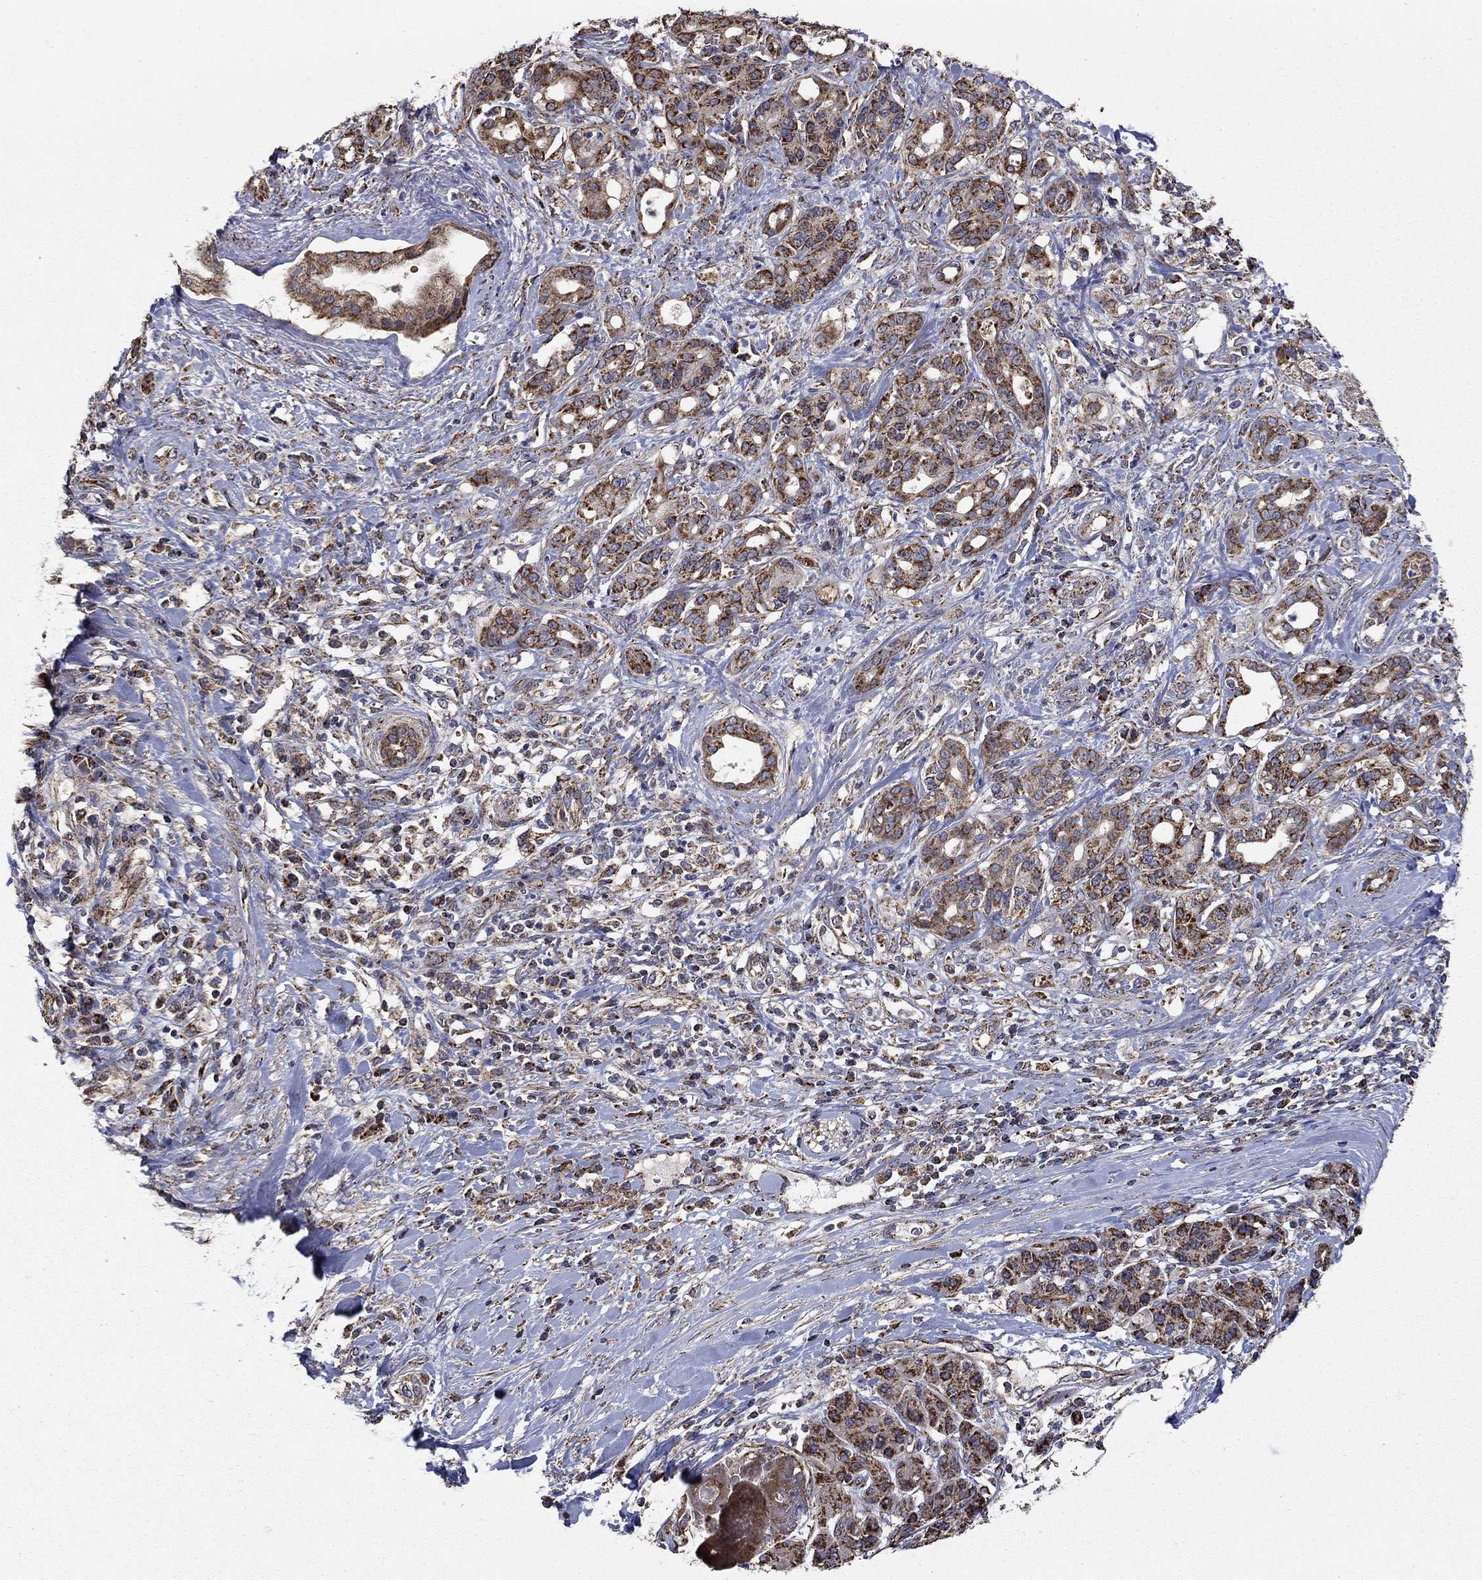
{"staining": {"intensity": "strong", "quantity": "25%-75%", "location": "cytoplasmic/membranous"}, "tissue": "pancreatic cancer", "cell_type": "Tumor cells", "image_type": "cancer", "snomed": [{"axis": "morphology", "description": "Adenocarcinoma, NOS"}, {"axis": "topography", "description": "Pancreas"}], "caption": "Strong cytoplasmic/membranous staining is appreciated in approximately 25%-75% of tumor cells in pancreatic adenocarcinoma. Nuclei are stained in blue.", "gene": "NDUFS8", "patient": {"sex": "female", "age": 56}}